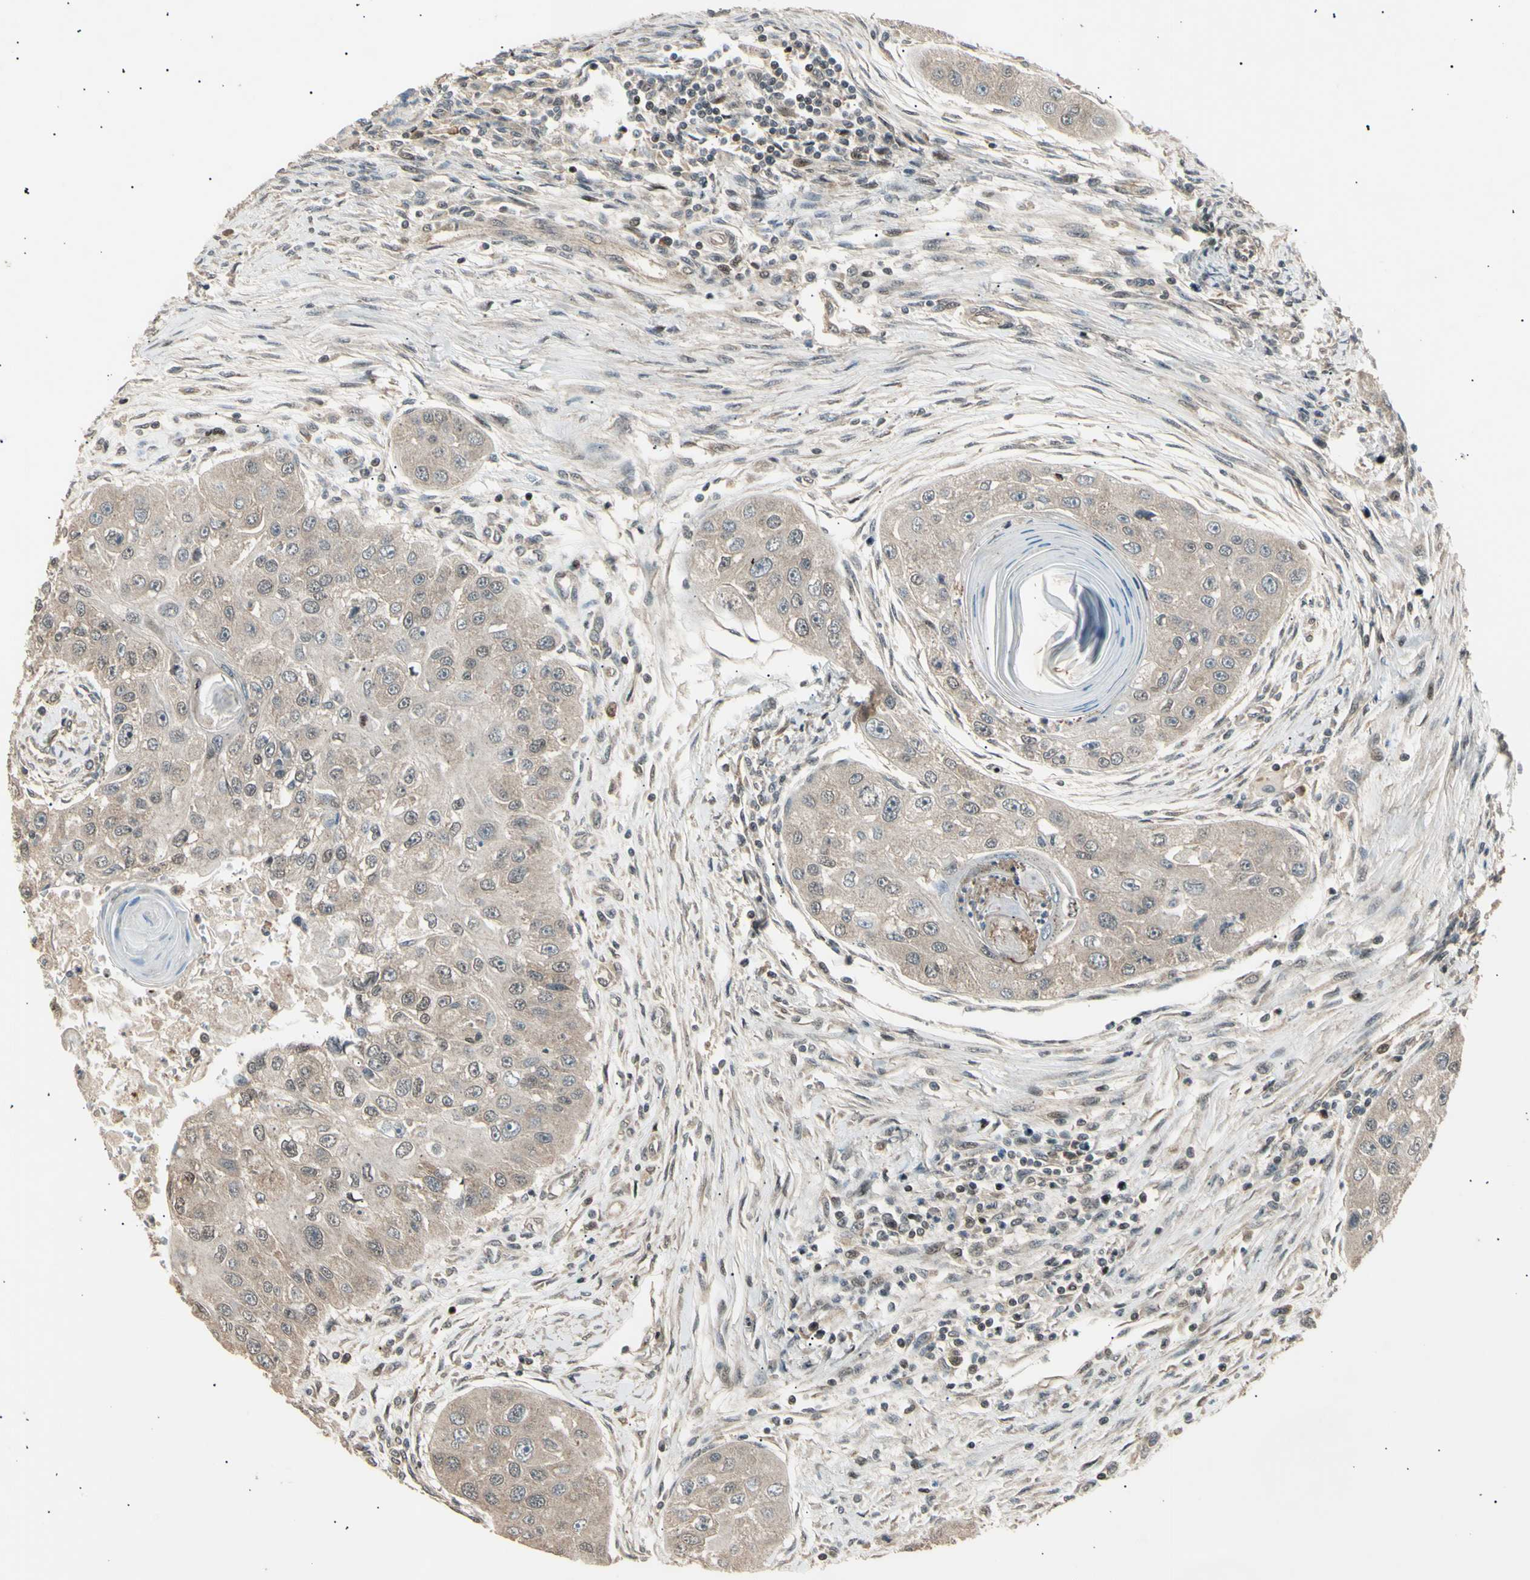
{"staining": {"intensity": "weak", "quantity": "25%-75%", "location": "cytoplasmic/membranous,nuclear"}, "tissue": "head and neck cancer", "cell_type": "Tumor cells", "image_type": "cancer", "snomed": [{"axis": "morphology", "description": "Normal tissue, NOS"}, {"axis": "morphology", "description": "Squamous cell carcinoma, NOS"}, {"axis": "topography", "description": "Skeletal muscle"}, {"axis": "topography", "description": "Head-Neck"}], "caption": "Human head and neck cancer stained with a protein marker exhibits weak staining in tumor cells.", "gene": "NUAK2", "patient": {"sex": "male", "age": 51}}